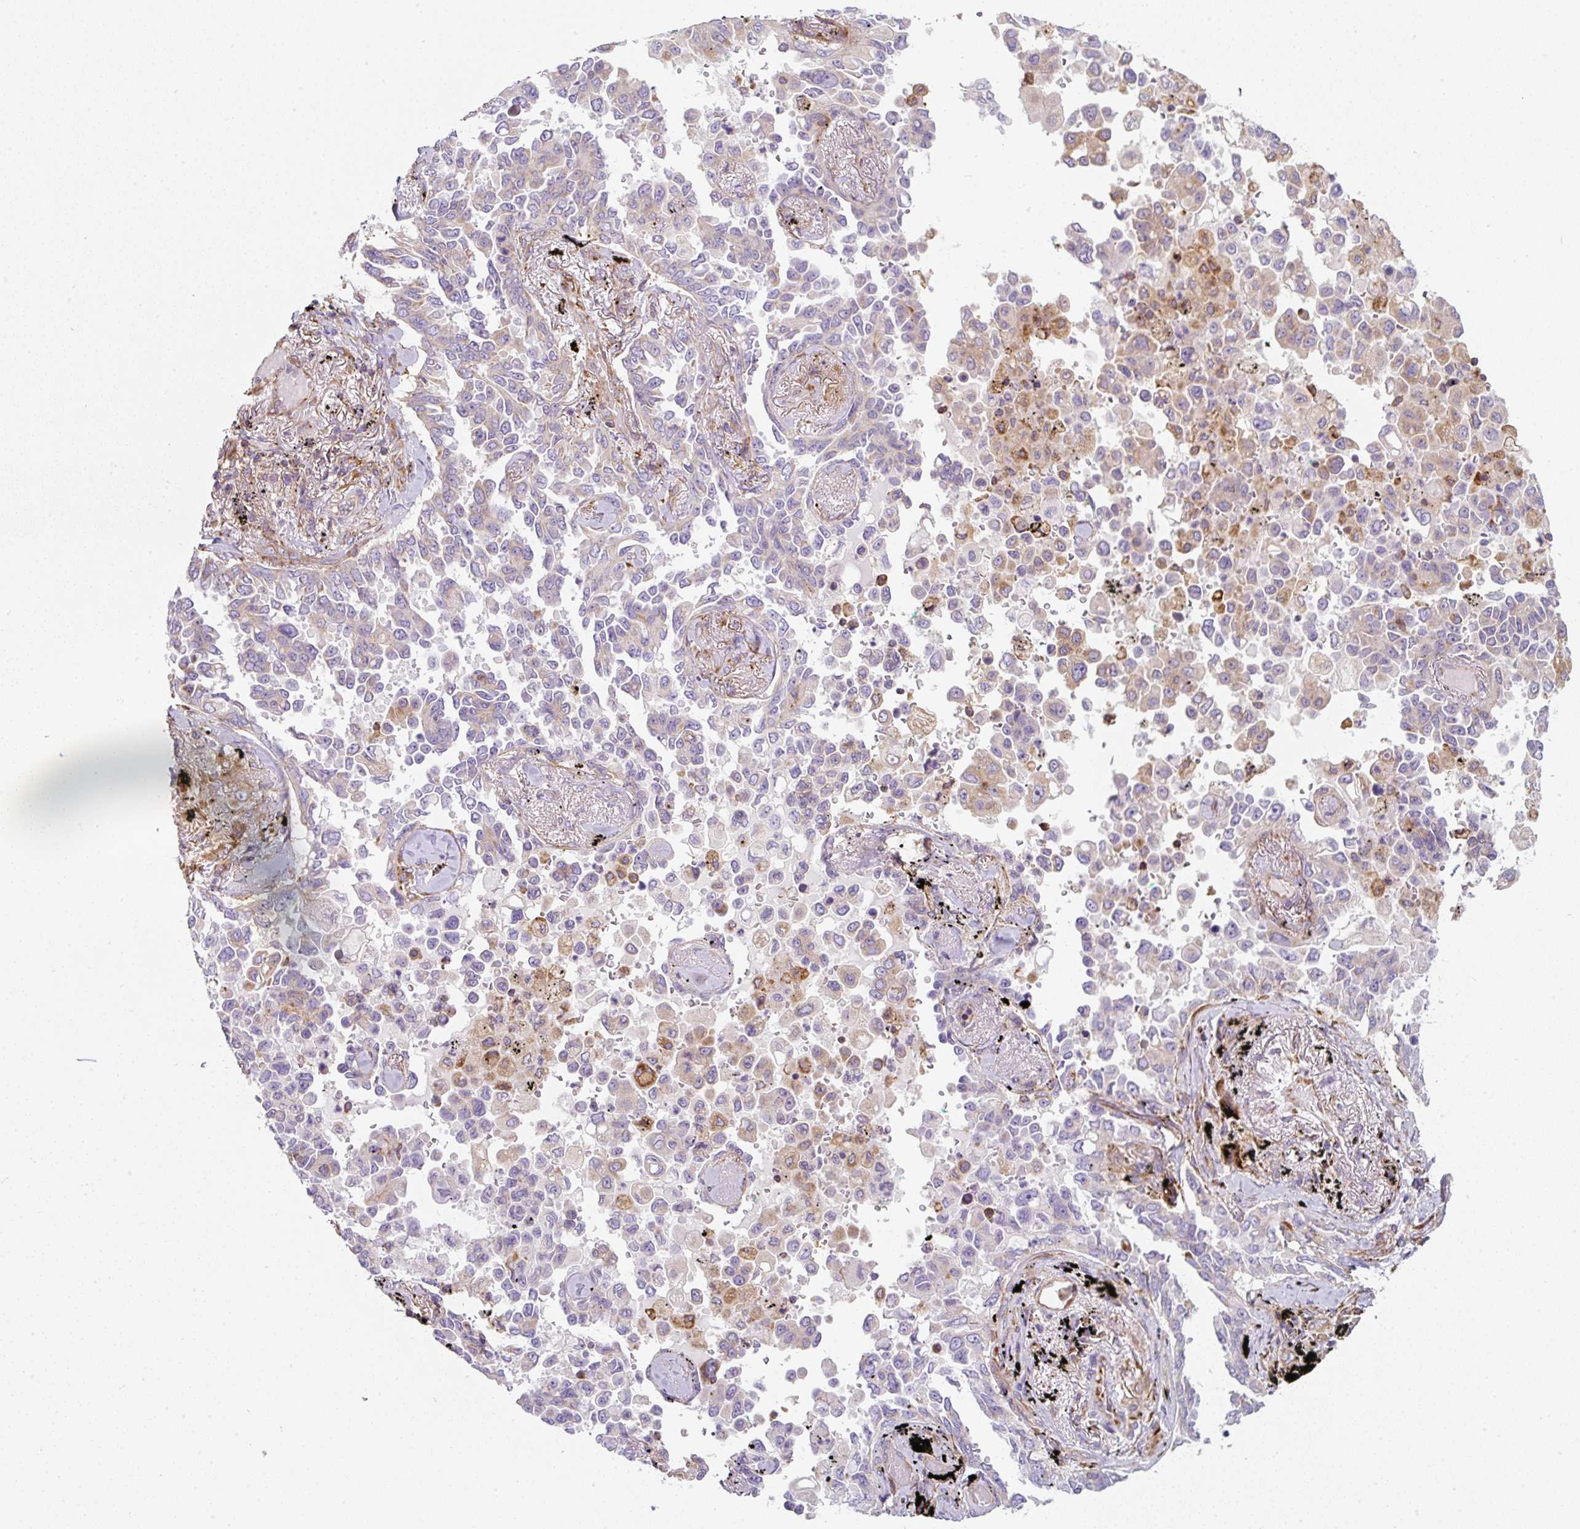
{"staining": {"intensity": "moderate", "quantity": "<25%", "location": "cytoplasmic/membranous"}, "tissue": "lung cancer", "cell_type": "Tumor cells", "image_type": "cancer", "snomed": [{"axis": "morphology", "description": "Adenocarcinoma, NOS"}, {"axis": "topography", "description": "Lung"}], "caption": "This is an image of IHC staining of lung cancer (adenocarcinoma), which shows moderate expression in the cytoplasmic/membranous of tumor cells.", "gene": "ERAP2", "patient": {"sex": "female", "age": 67}}